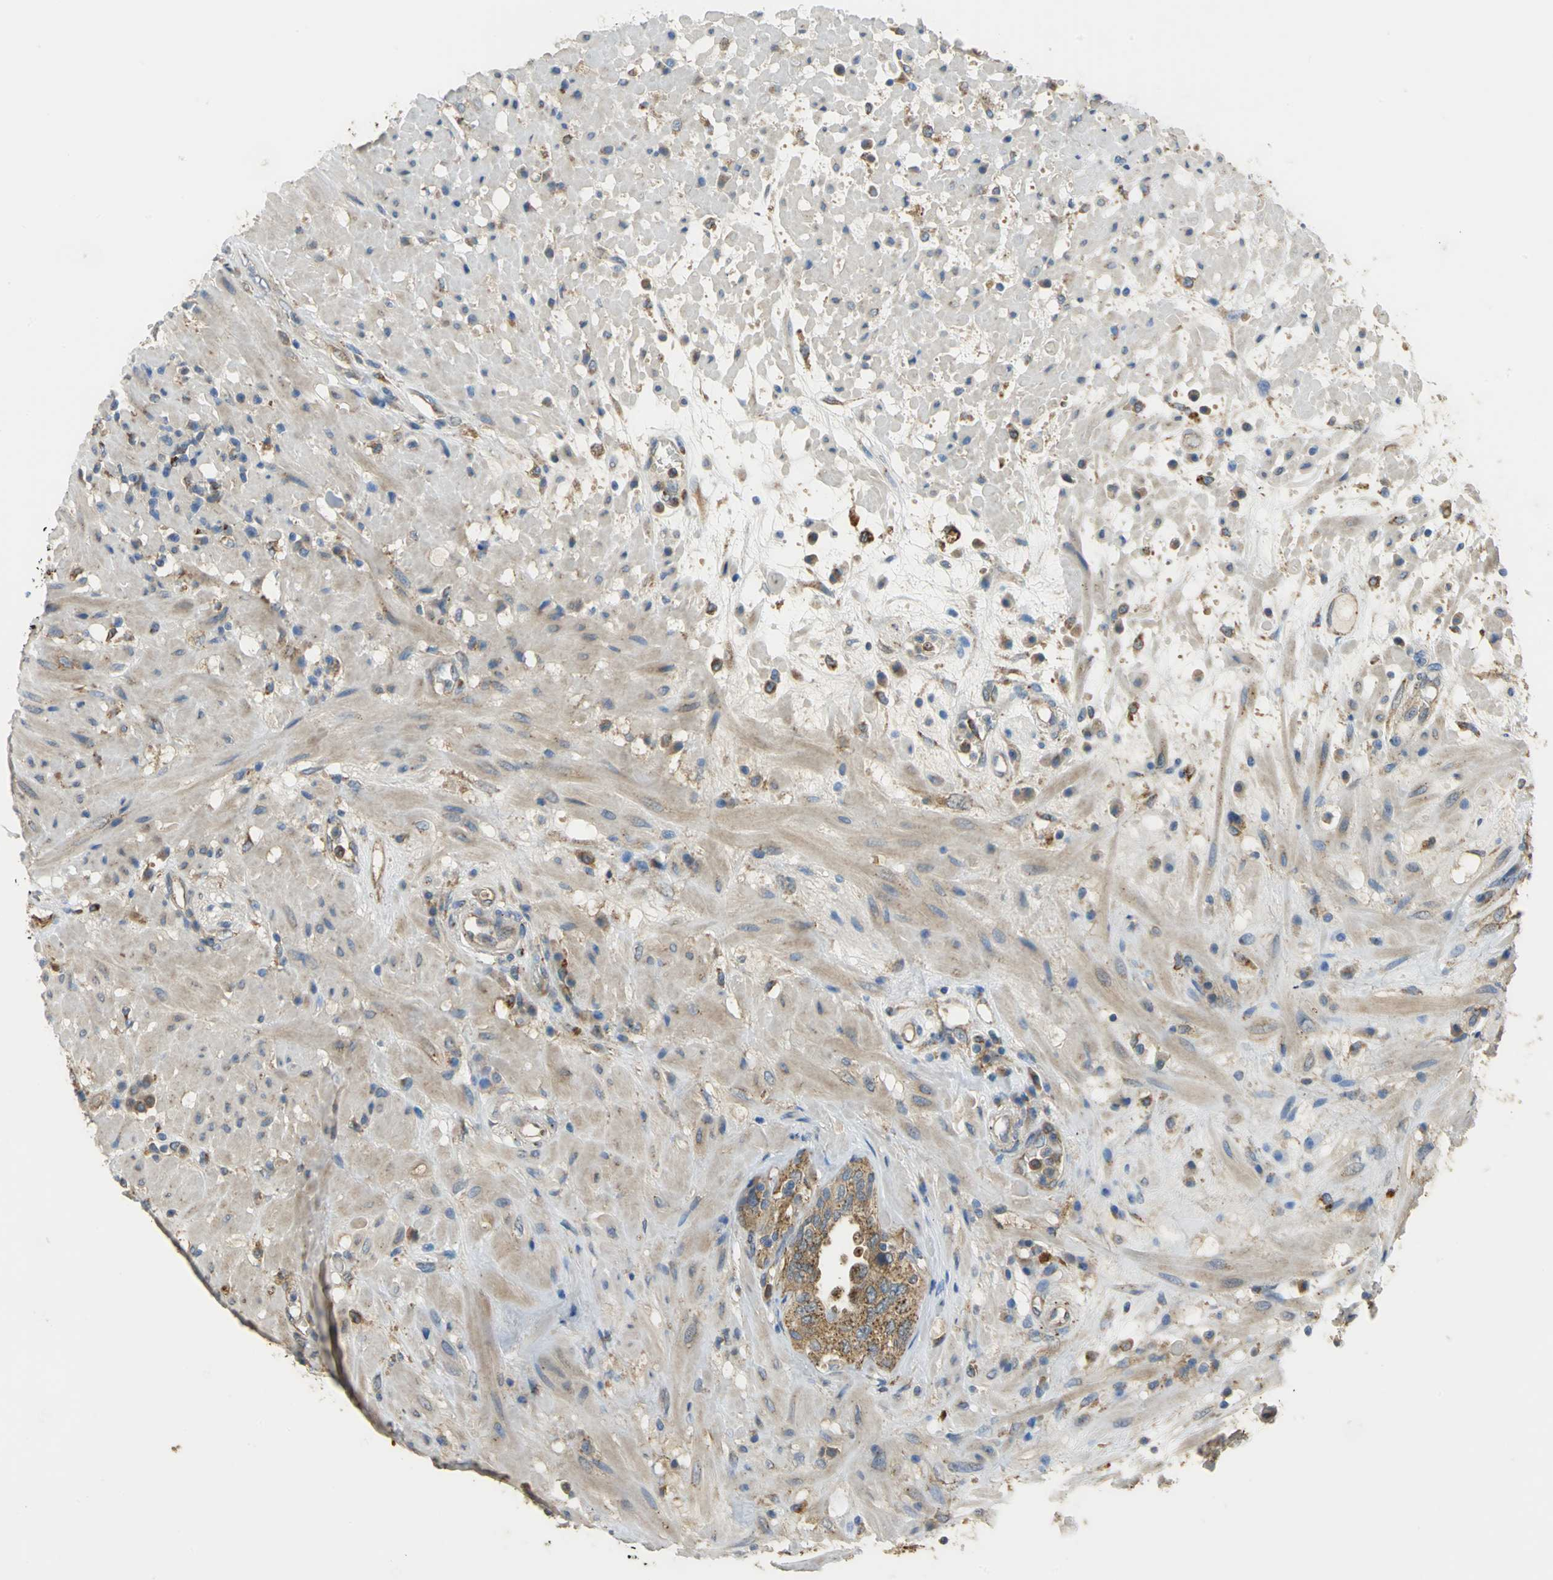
{"staining": {"intensity": "moderate", "quantity": ">75%", "location": "cytoplasmic/membranous"}, "tissue": "seminal vesicle", "cell_type": "Glandular cells", "image_type": "normal", "snomed": [{"axis": "morphology", "description": "Normal tissue, NOS"}, {"axis": "topography", "description": "Seminal veicle"}], "caption": "Immunohistochemistry (IHC) photomicrograph of benign human seminal vesicle stained for a protein (brown), which shows medium levels of moderate cytoplasmic/membranous positivity in approximately >75% of glandular cells.", "gene": "DIAPH2", "patient": {"sex": "male", "age": 61}}